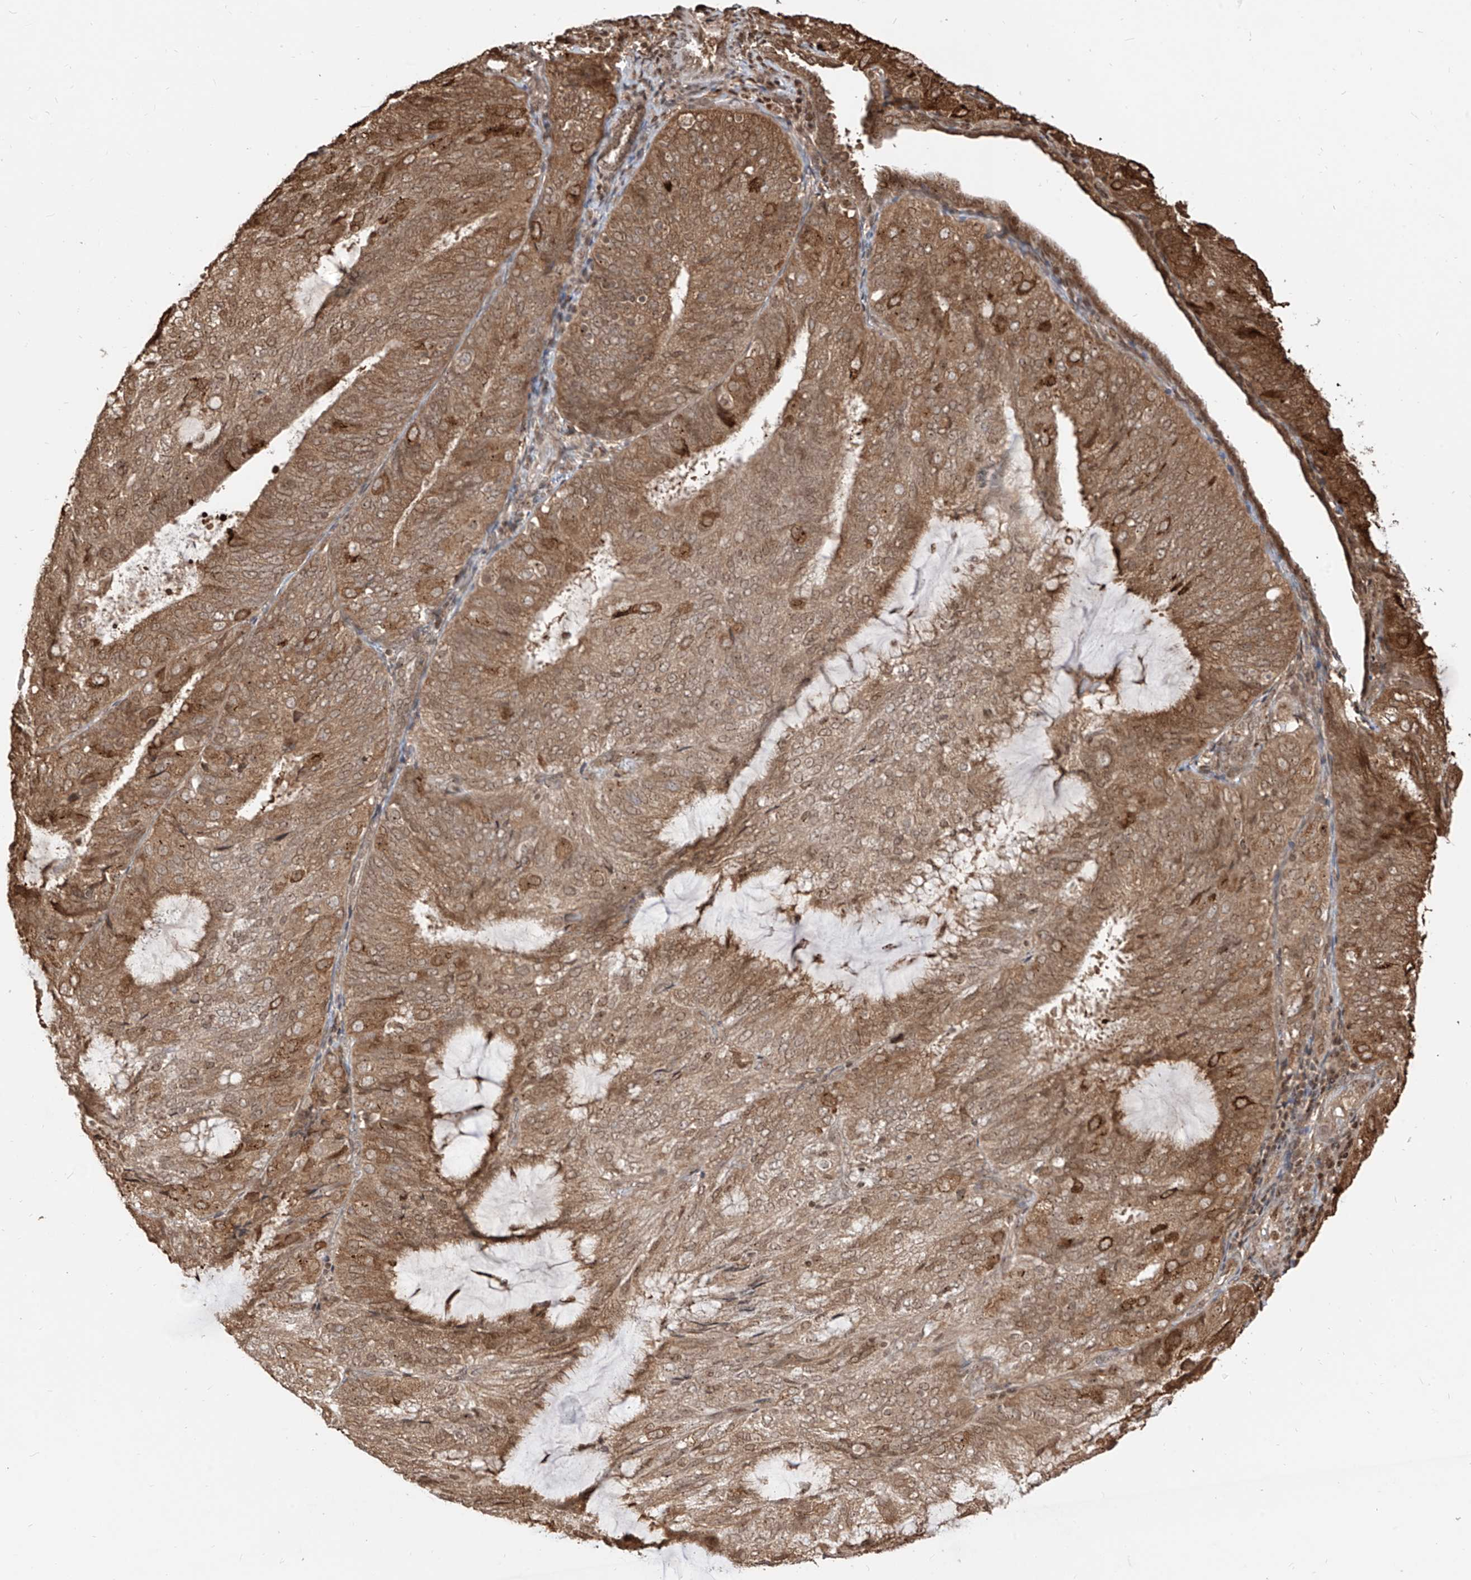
{"staining": {"intensity": "moderate", "quantity": ">75%", "location": "cytoplasmic/membranous"}, "tissue": "endometrial cancer", "cell_type": "Tumor cells", "image_type": "cancer", "snomed": [{"axis": "morphology", "description": "Adenocarcinoma, NOS"}, {"axis": "topography", "description": "Endometrium"}], "caption": "Moderate cytoplasmic/membranous staining for a protein is identified in about >75% of tumor cells of endometrial cancer using immunohistochemistry.", "gene": "VMP1", "patient": {"sex": "female", "age": 81}}